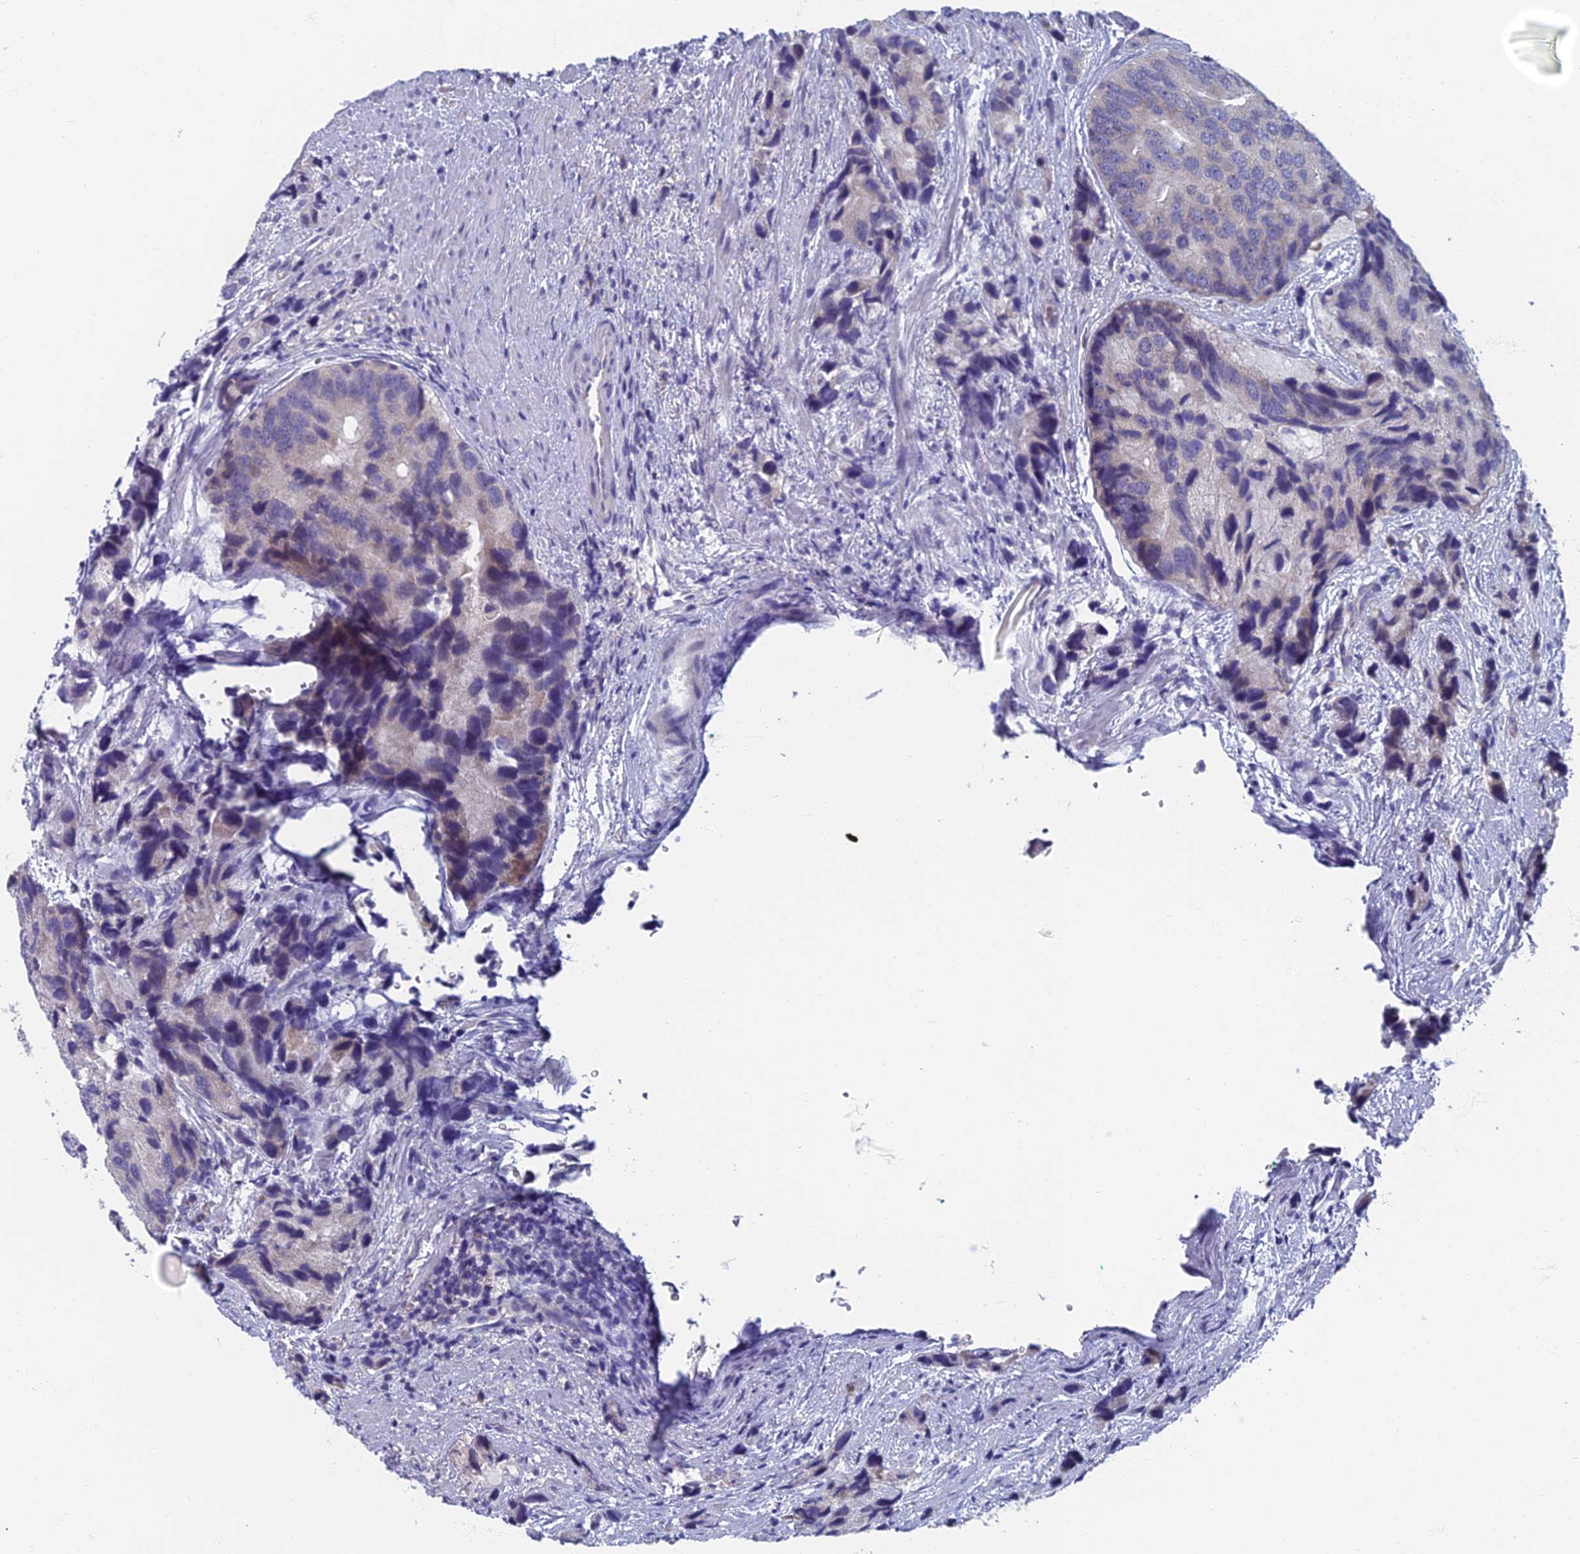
{"staining": {"intensity": "weak", "quantity": "<25%", "location": "cytoplasmic/membranous"}, "tissue": "prostate cancer", "cell_type": "Tumor cells", "image_type": "cancer", "snomed": [{"axis": "morphology", "description": "Adenocarcinoma, High grade"}, {"axis": "topography", "description": "Prostate"}], "caption": "Immunohistochemical staining of high-grade adenocarcinoma (prostate) exhibits no significant expression in tumor cells.", "gene": "SPIN4", "patient": {"sex": "male", "age": 62}}